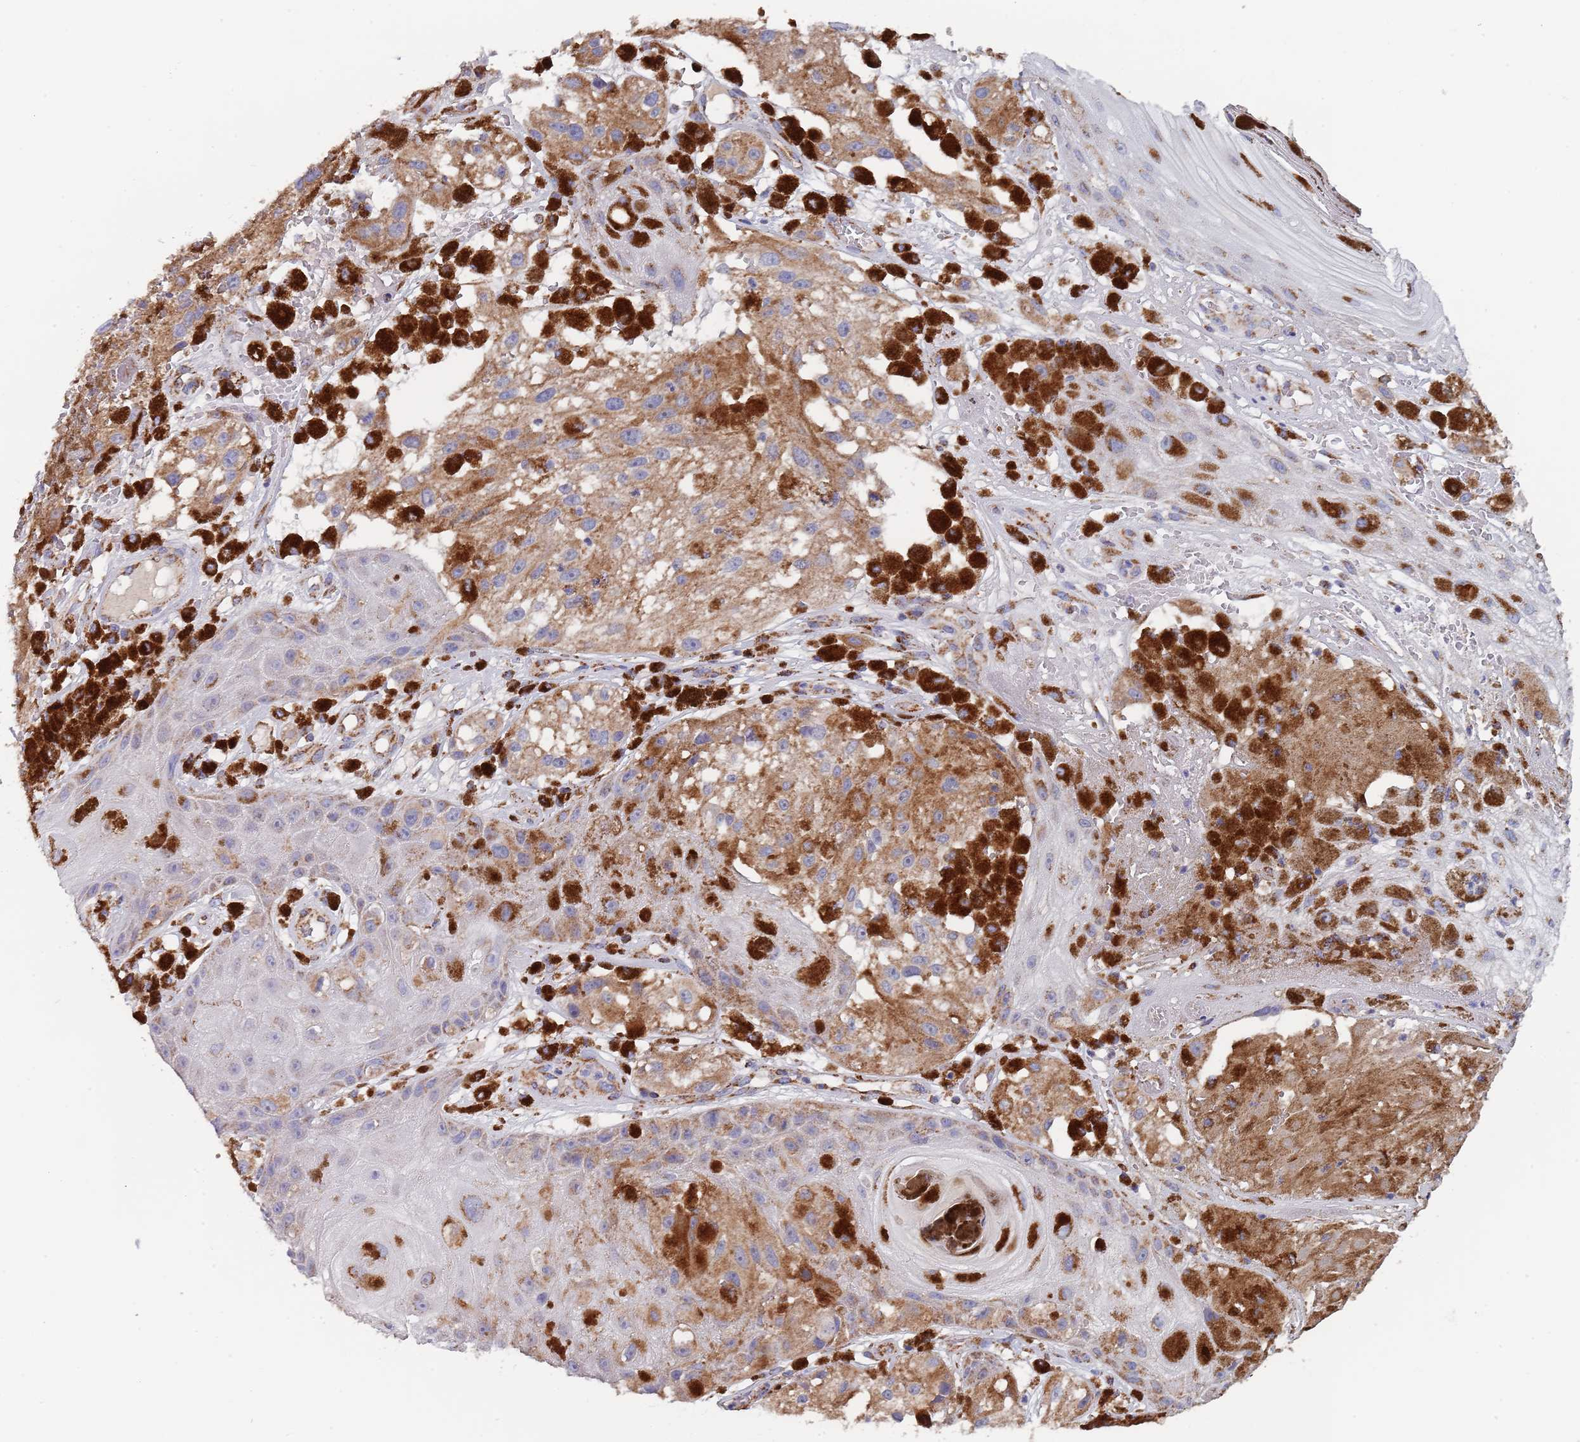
{"staining": {"intensity": "moderate", "quantity": ">75%", "location": "cytoplasmic/membranous"}, "tissue": "melanoma", "cell_type": "Tumor cells", "image_type": "cancer", "snomed": [{"axis": "morphology", "description": "Malignant melanoma, NOS"}, {"axis": "topography", "description": "Skin"}], "caption": "High-power microscopy captured an immunohistochemistry (IHC) micrograph of malignant melanoma, revealing moderate cytoplasmic/membranous expression in about >75% of tumor cells.", "gene": "PGP", "patient": {"sex": "male", "age": 88}}